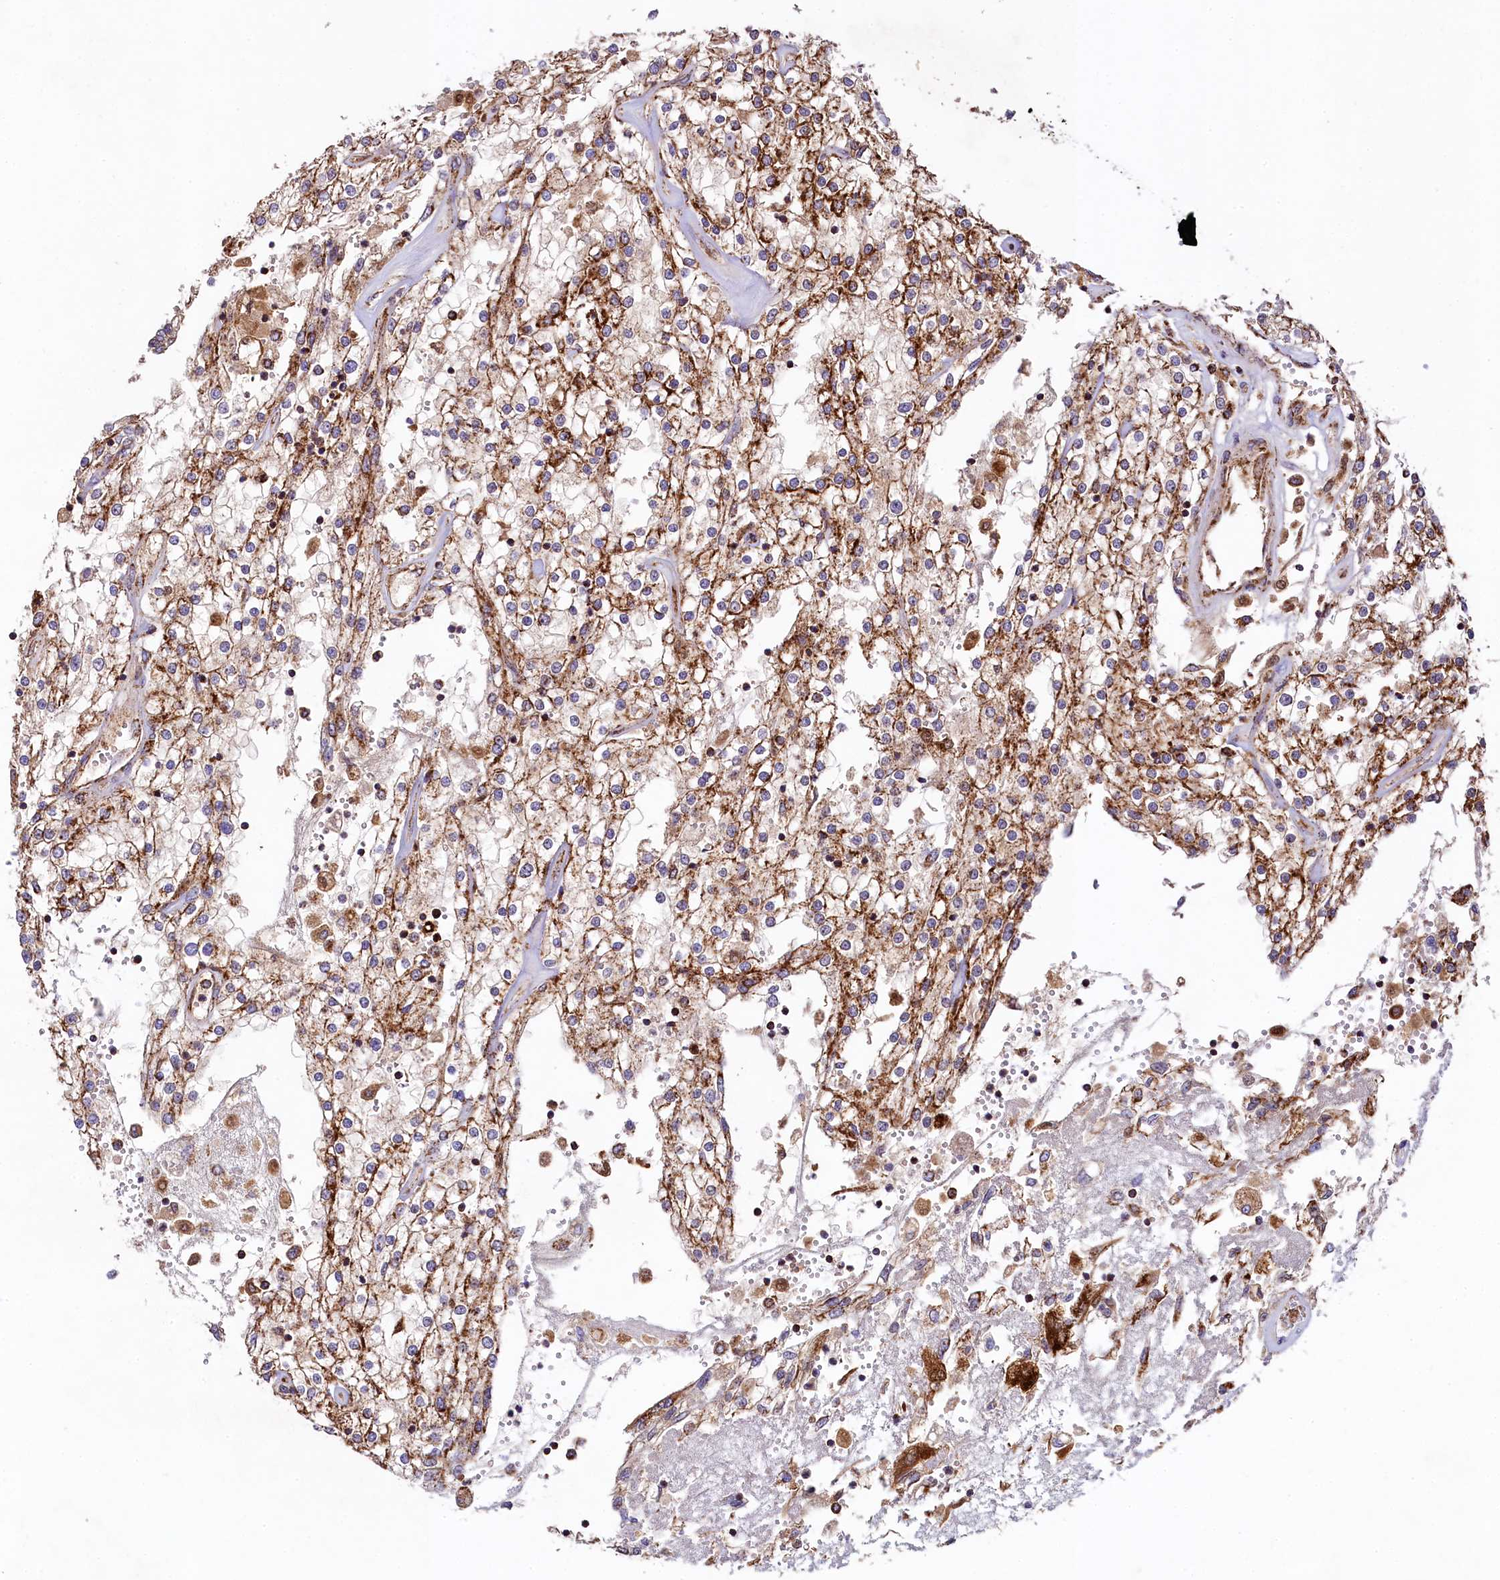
{"staining": {"intensity": "strong", "quantity": ">75%", "location": "cytoplasmic/membranous"}, "tissue": "renal cancer", "cell_type": "Tumor cells", "image_type": "cancer", "snomed": [{"axis": "morphology", "description": "Adenocarcinoma, NOS"}, {"axis": "topography", "description": "Kidney"}], "caption": "High-power microscopy captured an immunohistochemistry (IHC) photomicrograph of renal cancer (adenocarcinoma), revealing strong cytoplasmic/membranous positivity in approximately >75% of tumor cells. (DAB IHC, brown staining for protein, blue staining for nuclei).", "gene": "CLYBL", "patient": {"sex": "female", "age": 52}}